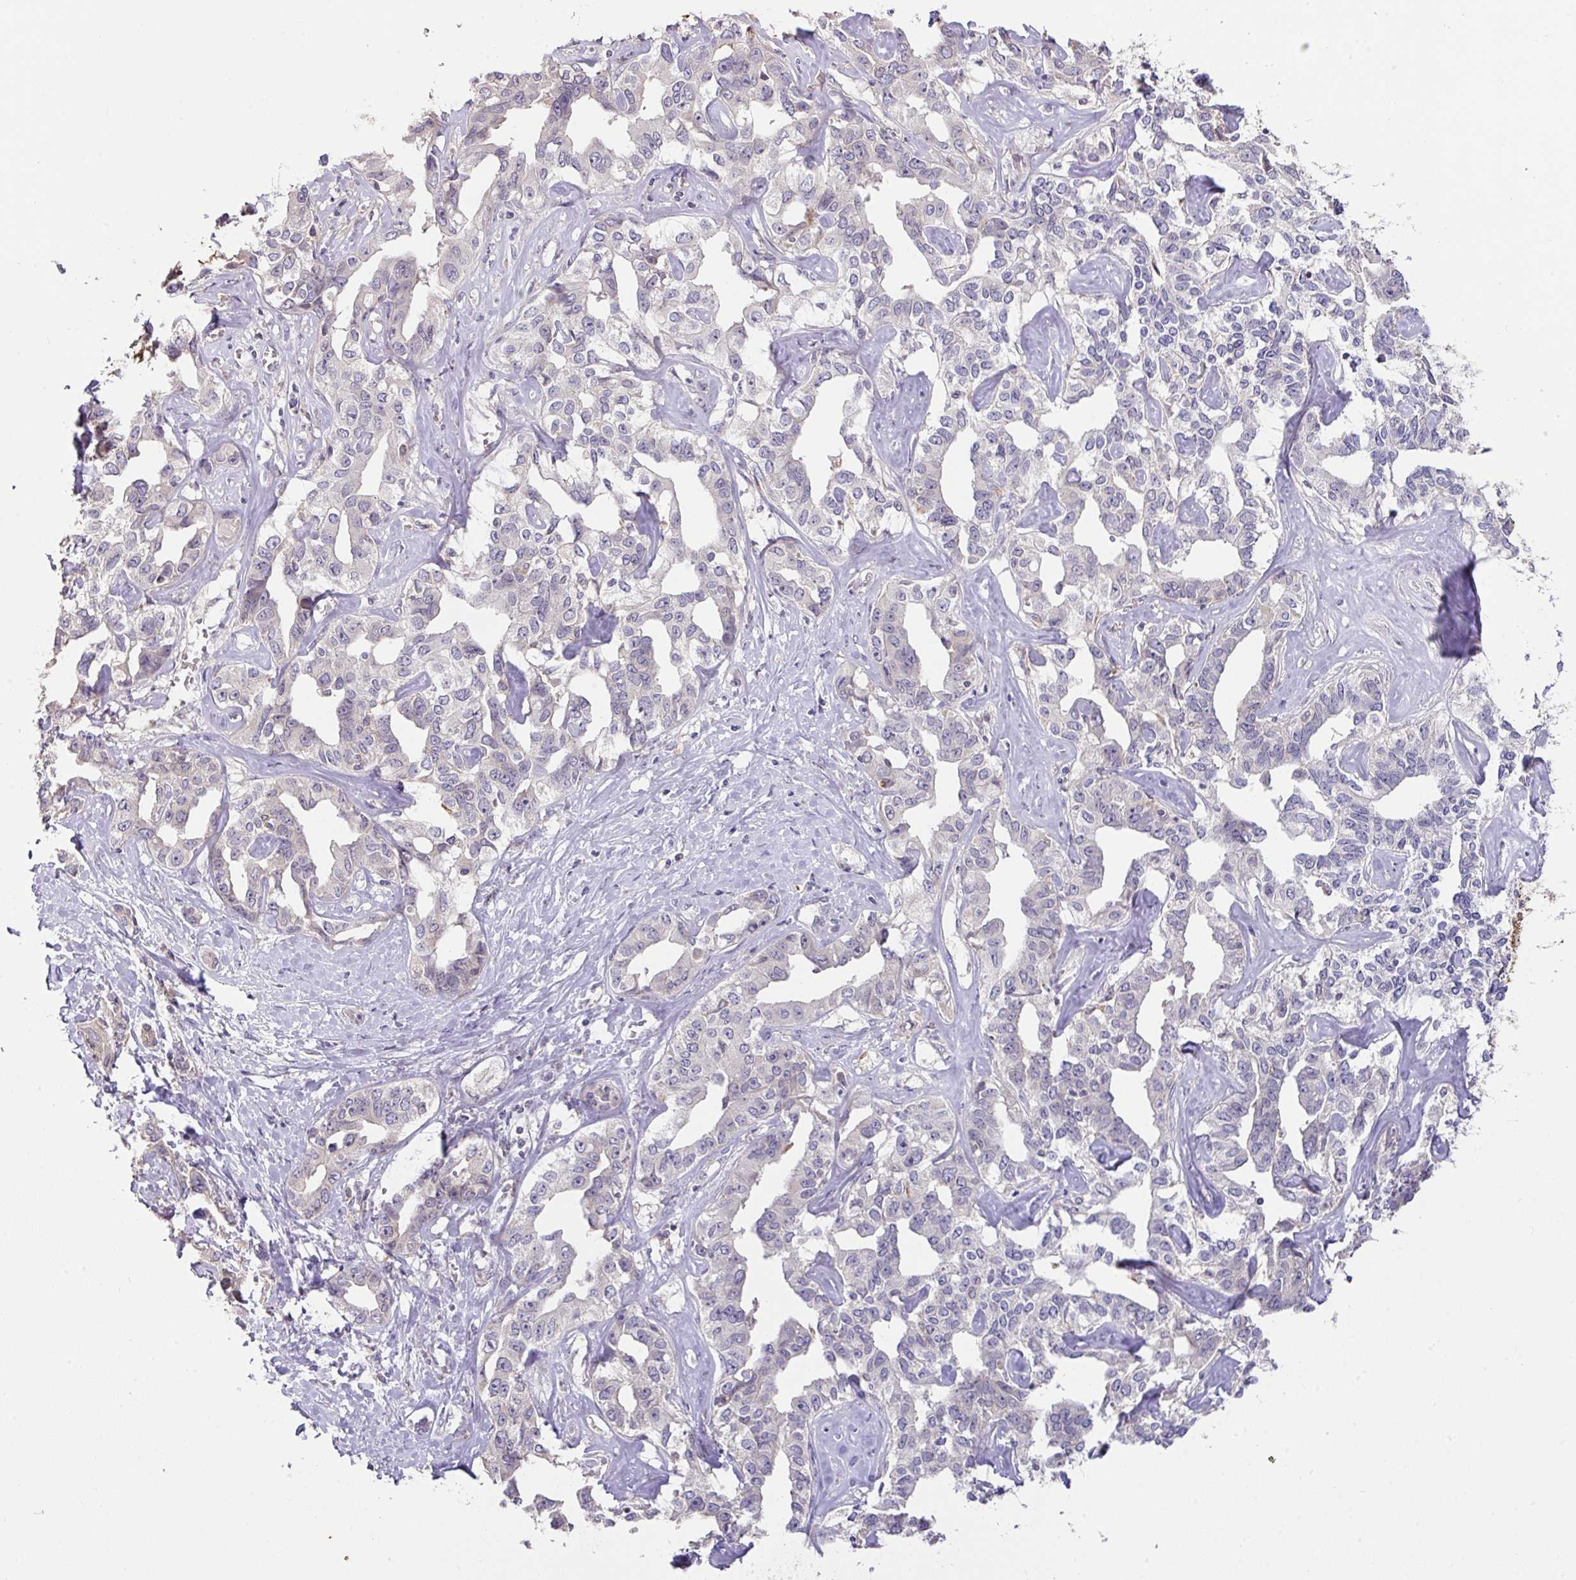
{"staining": {"intensity": "negative", "quantity": "none", "location": "none"}, "tissue": "liver cancer", "cell_type": "Tumor cells", "image_type": "cancer", "snomed": [{"axis": "morphology", "description": "Cholangiocarcinoma"}, {"axis": "topography", "description": "Liver"}], "caption": "Immunohistochemical staining of human cholangiocarcinoma (liver) reveals no significant staining in tumor cells. Nuclei are stained in blue.", "gene": "GCNT7", "patient": {"sex": "male", "age": 59}}